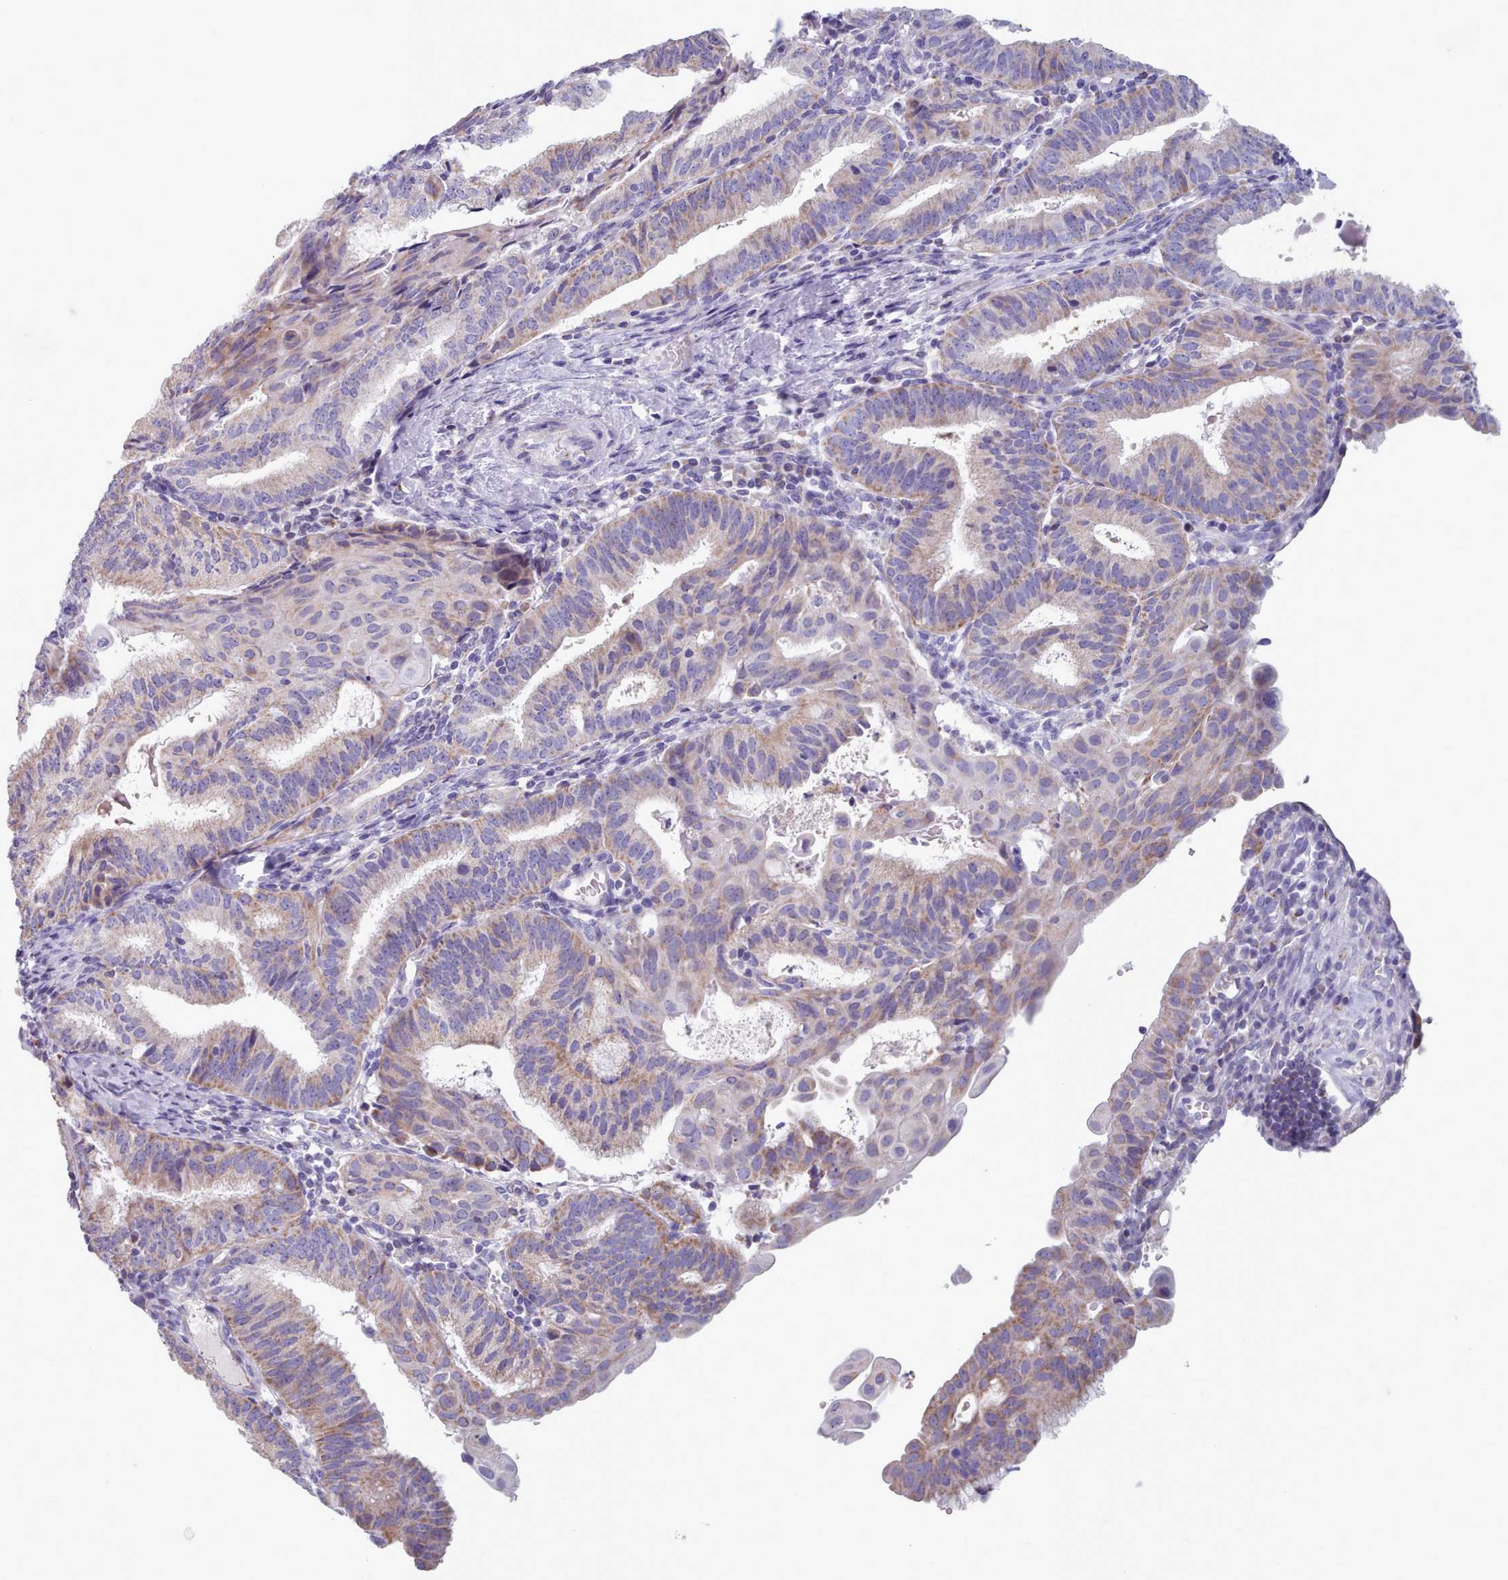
{"staining": {"intensity": "weak", "quantity": ">75%", "location": "cytoplasmic/membranous"}, "tissue": "endometrial cancer", "cell_type": "Tumor cells", "image_type": "cancer", "snomed": [{"axis": "morphology", "description": "Adenocarcinoma, NOS"}, {"axis": "topography", "description": "Endometrium"}], "caption": "Tumor cells demonstrate low levels of weak cytoplasmic/membranous staining in about >75% of cells in human endometrial adenocarcinoma.", "gene": "HAO1", "patient": {"sex": "female", "age": 49}}